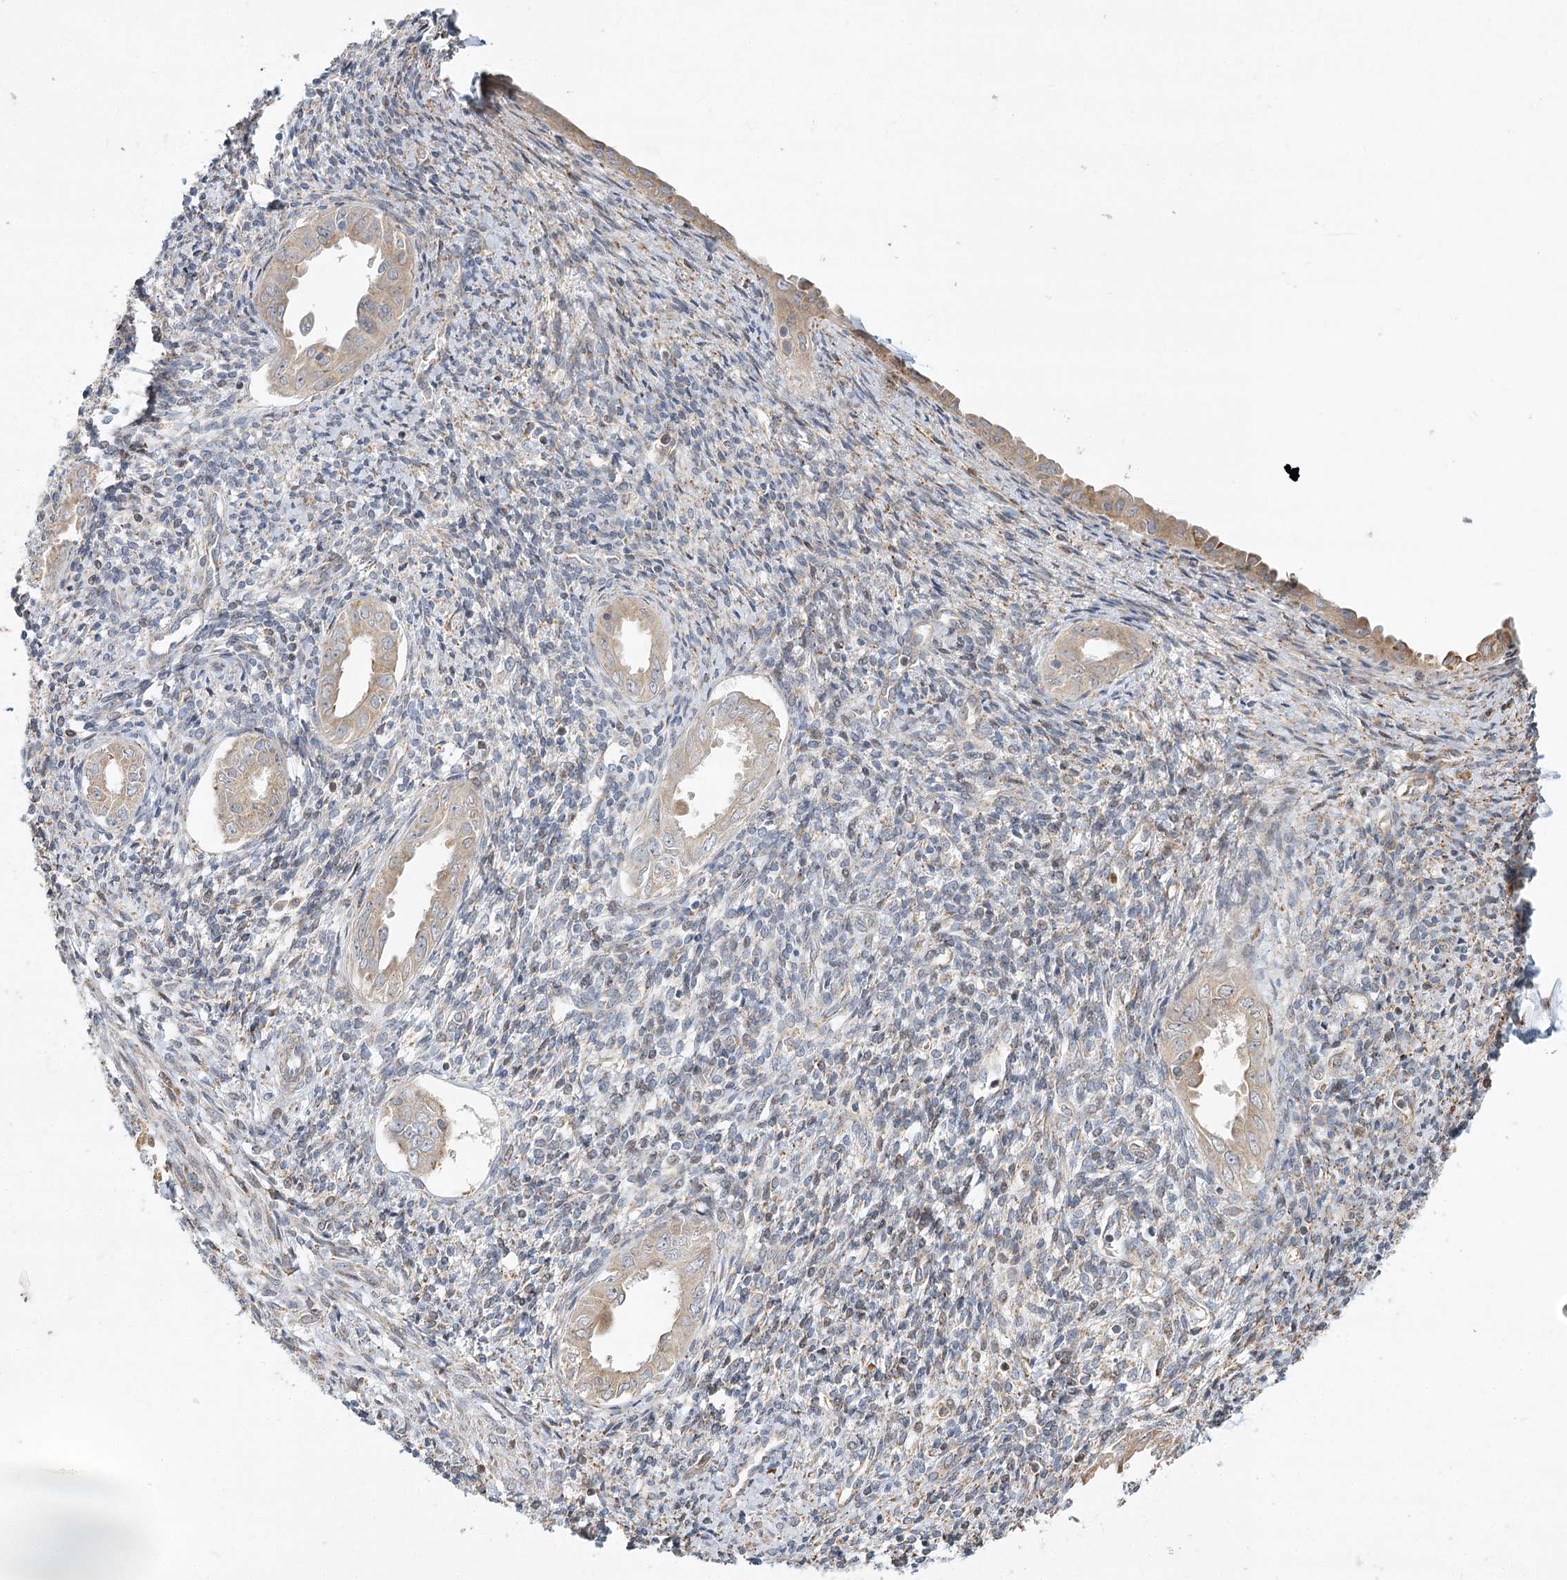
{"staining": {"intensity": "negative", "quantity": "none", "location": "none"}, "tissue": "endometrium", "cell_type": "Cells in endometrial stroma", "image_type": "normal", "snomed": [{"axis": "morphology", "description": "Normal tissue, NOS"}, {"axis": "topography", "description": "Endometrium"}], "caption": "Endometrium stained for a protein using immunohistochemistry shows no staining cells in endometrial stroma.", "gene": "ZFYVE16", "patient": {"sex": "female", "age": 66}}